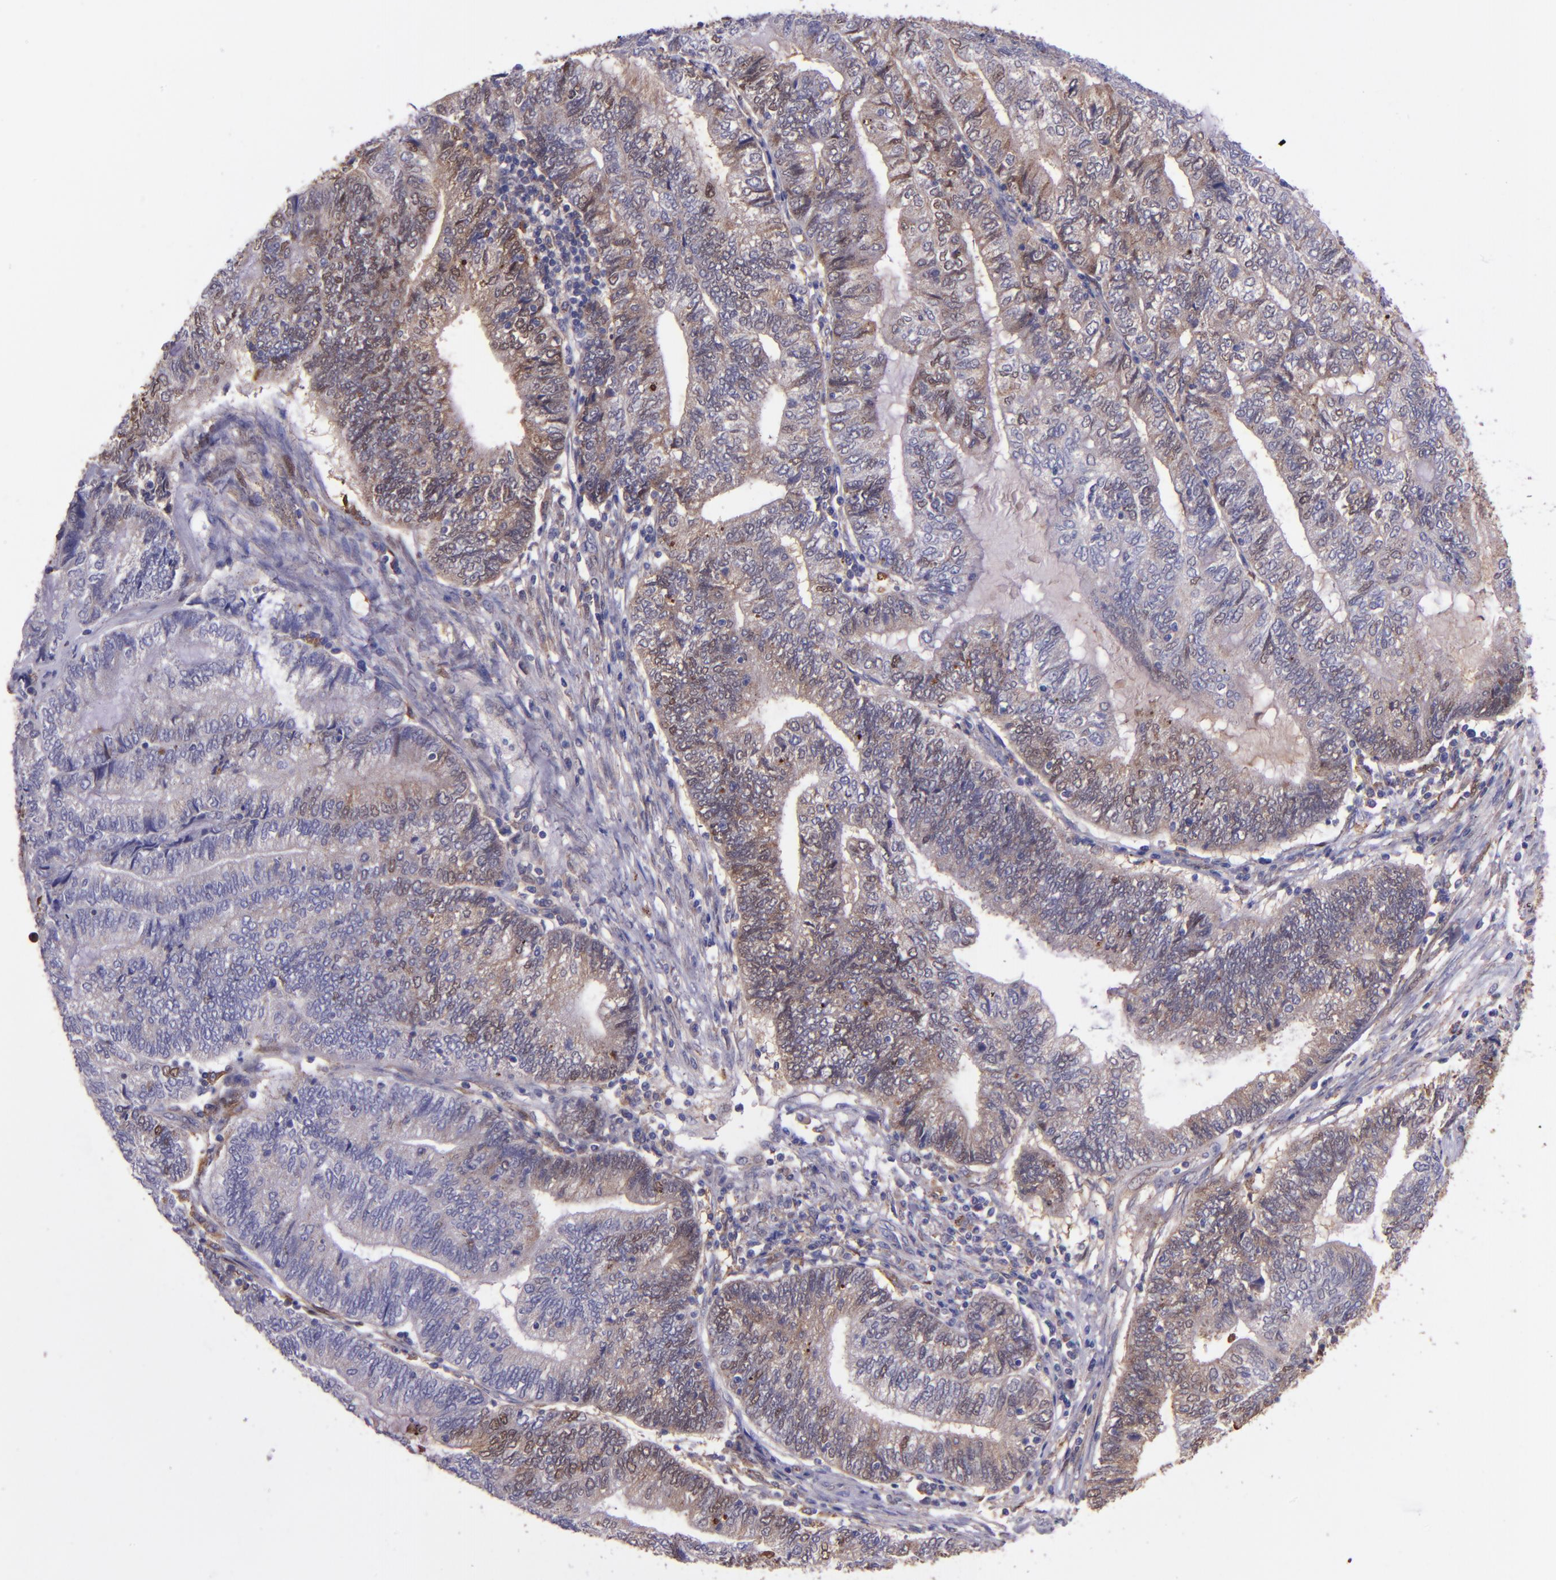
{"staining": {"intensity": "weak", "quantity": ">75%", "location": "cytoplasmic/membranous,nuclear"}, "tissue": "endometrial cancer", "cell_type": "Tumor cells", "image_type": "cancer", "snomed": [{"axis": "morphology", "description": "Adenocarcinoma, NOS"}, {"axis": "topography", "description": "Uterus"}, {"axis": "topography", "description": "Endometrium"}], "caption": "Protein expression analysis of endometrial cancer displays weak cytoplasmic/membranous and nuclear positivity in approximately >75% of tumor cells.", "gene": "WASHC1", "patient": {"sex": "female", "age": 70}}